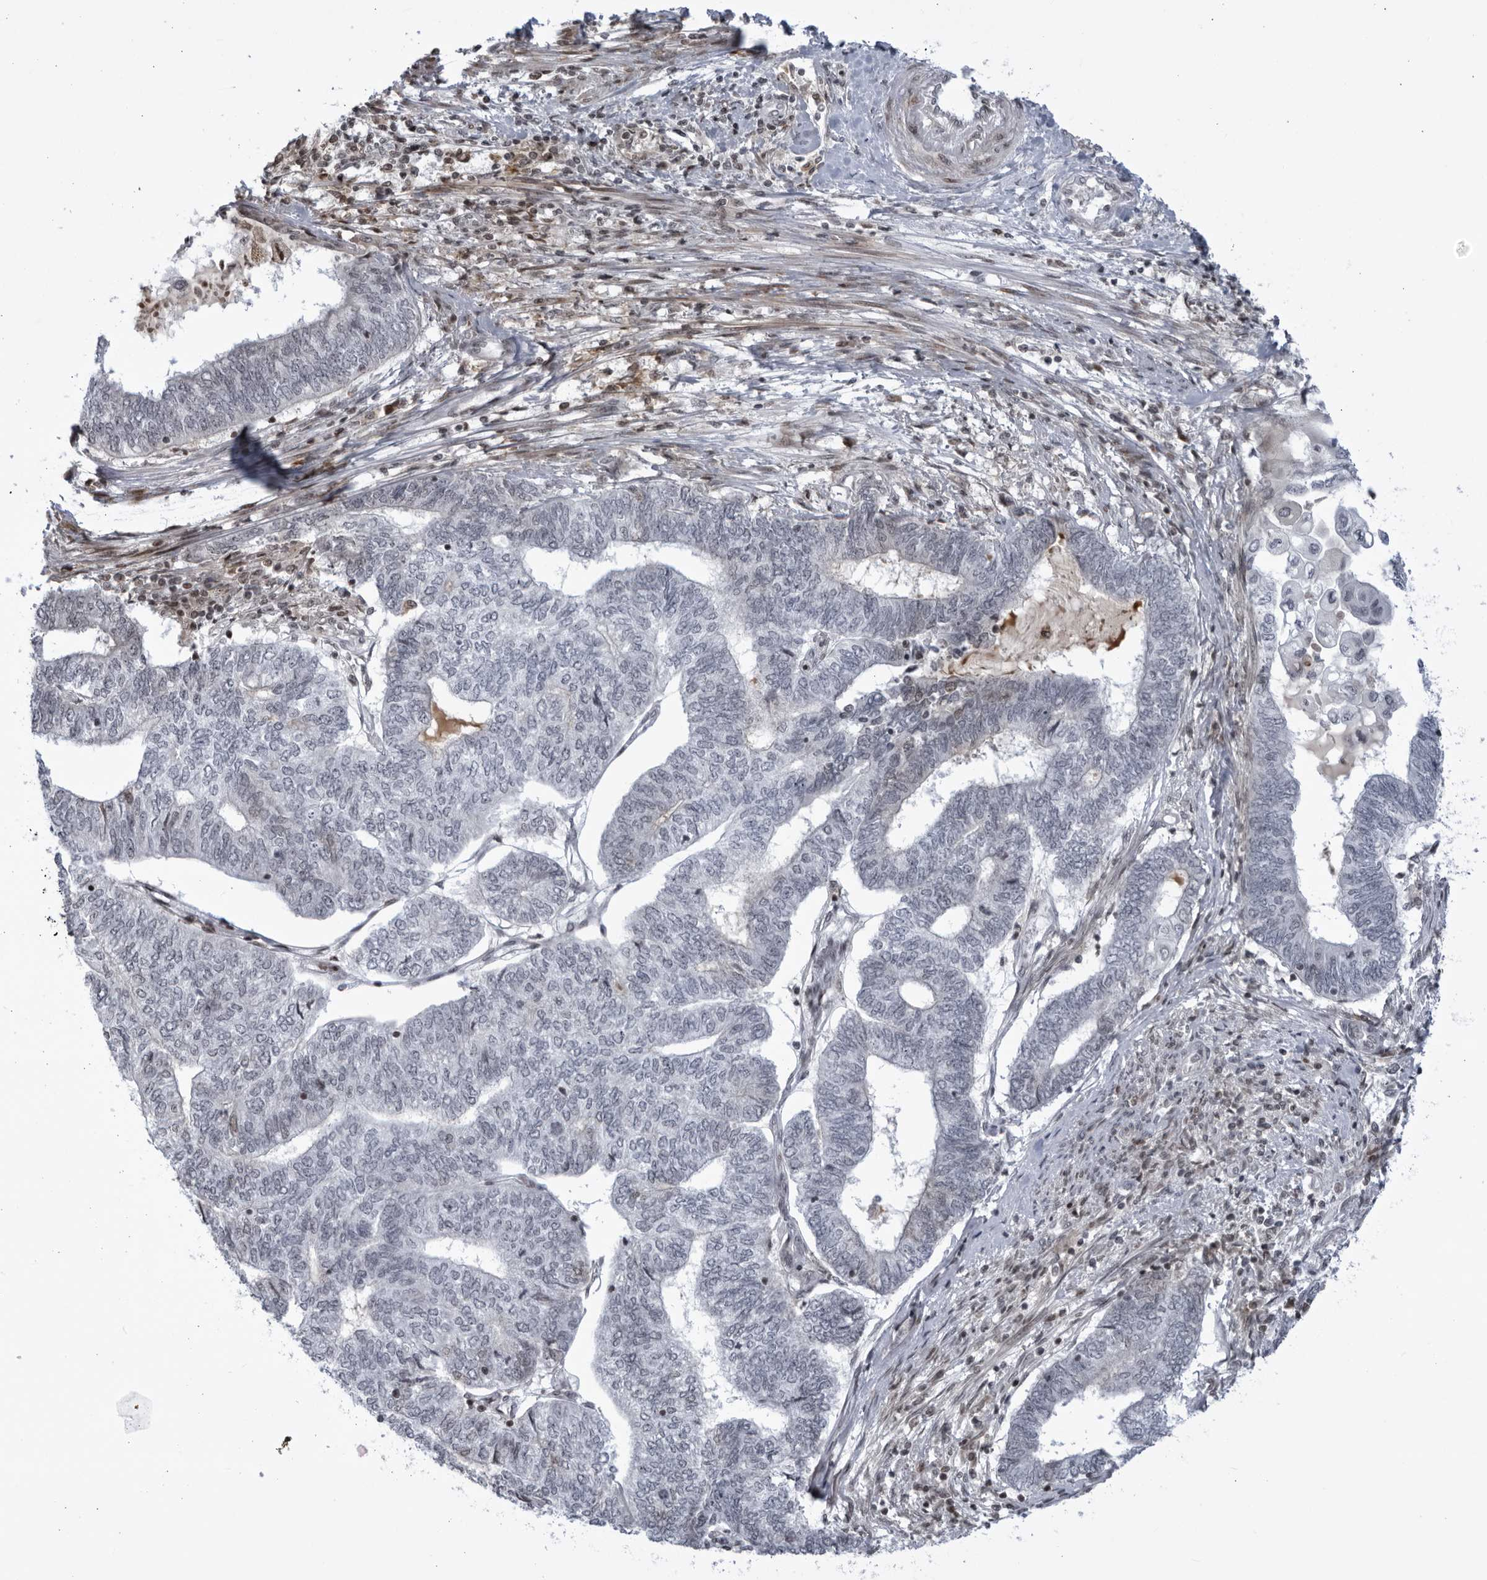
{"staining": {"intensity": "negative", "quantity": "none", "location": "none"}, "tissue": "endometrial cancer", "cell_type": "Tumor cells", "image_type": "cancer", "snomed": [{"axis": "morphology", "description": "Adenocarcinoma, NOS"}, {"axis": "topography", "description": "Uterus"}, {"axis": "topography", "description": "Endometrium"}], "caption": "The histopathology image reveals no significant staining in tumor cells of endometrial cancer. The staining is performed using DAB (3,3'-diaminobenzidine) brown chromogen with nuclei counter-stained in using hematoxylin.", "gene": "DTL", "patient": {"sex": "female", "age": 70}}